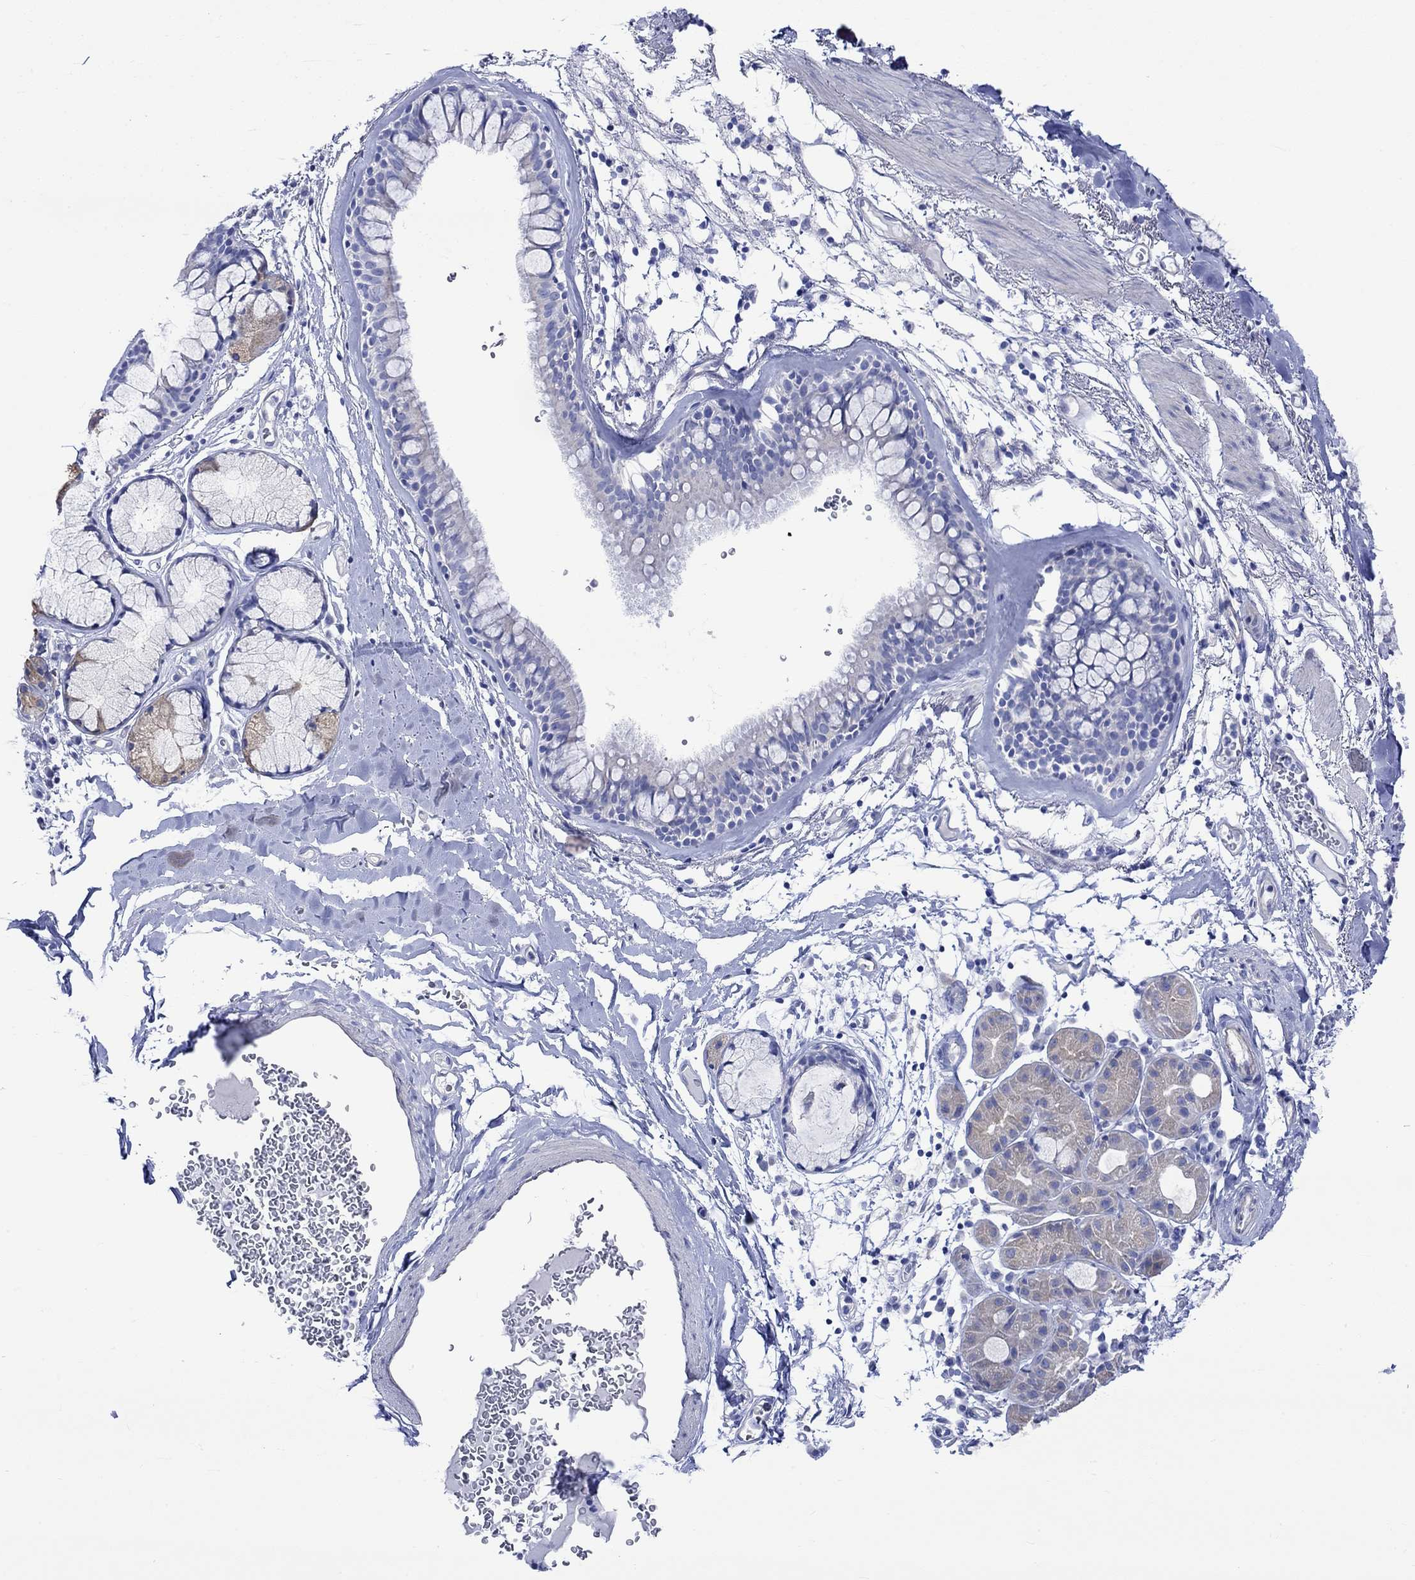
{"staining": {"intensity": "negative", "quantity": "none", "location": "none"}, "tissue": "bronchus", "cell_type": "Respiratory epithelial cells", "image_type": "normal", "snomed": [{"axis": "morphology", "description": "Normal tissue, NOS"}, {"axis": "morphology", "description": "Squamous cell carcinoma, NOS"}, {"axis": "topography", "description": "Cartilage tissue"}, {"axis": "topography", "description": "Bronchus"}], "caption": "Immunohistochemistry of unremarkable bronchus reveals no staining in respiratory epithelial cells.", "gene": "HARBI1", "patient": {"sex": "male", "age": 72}}